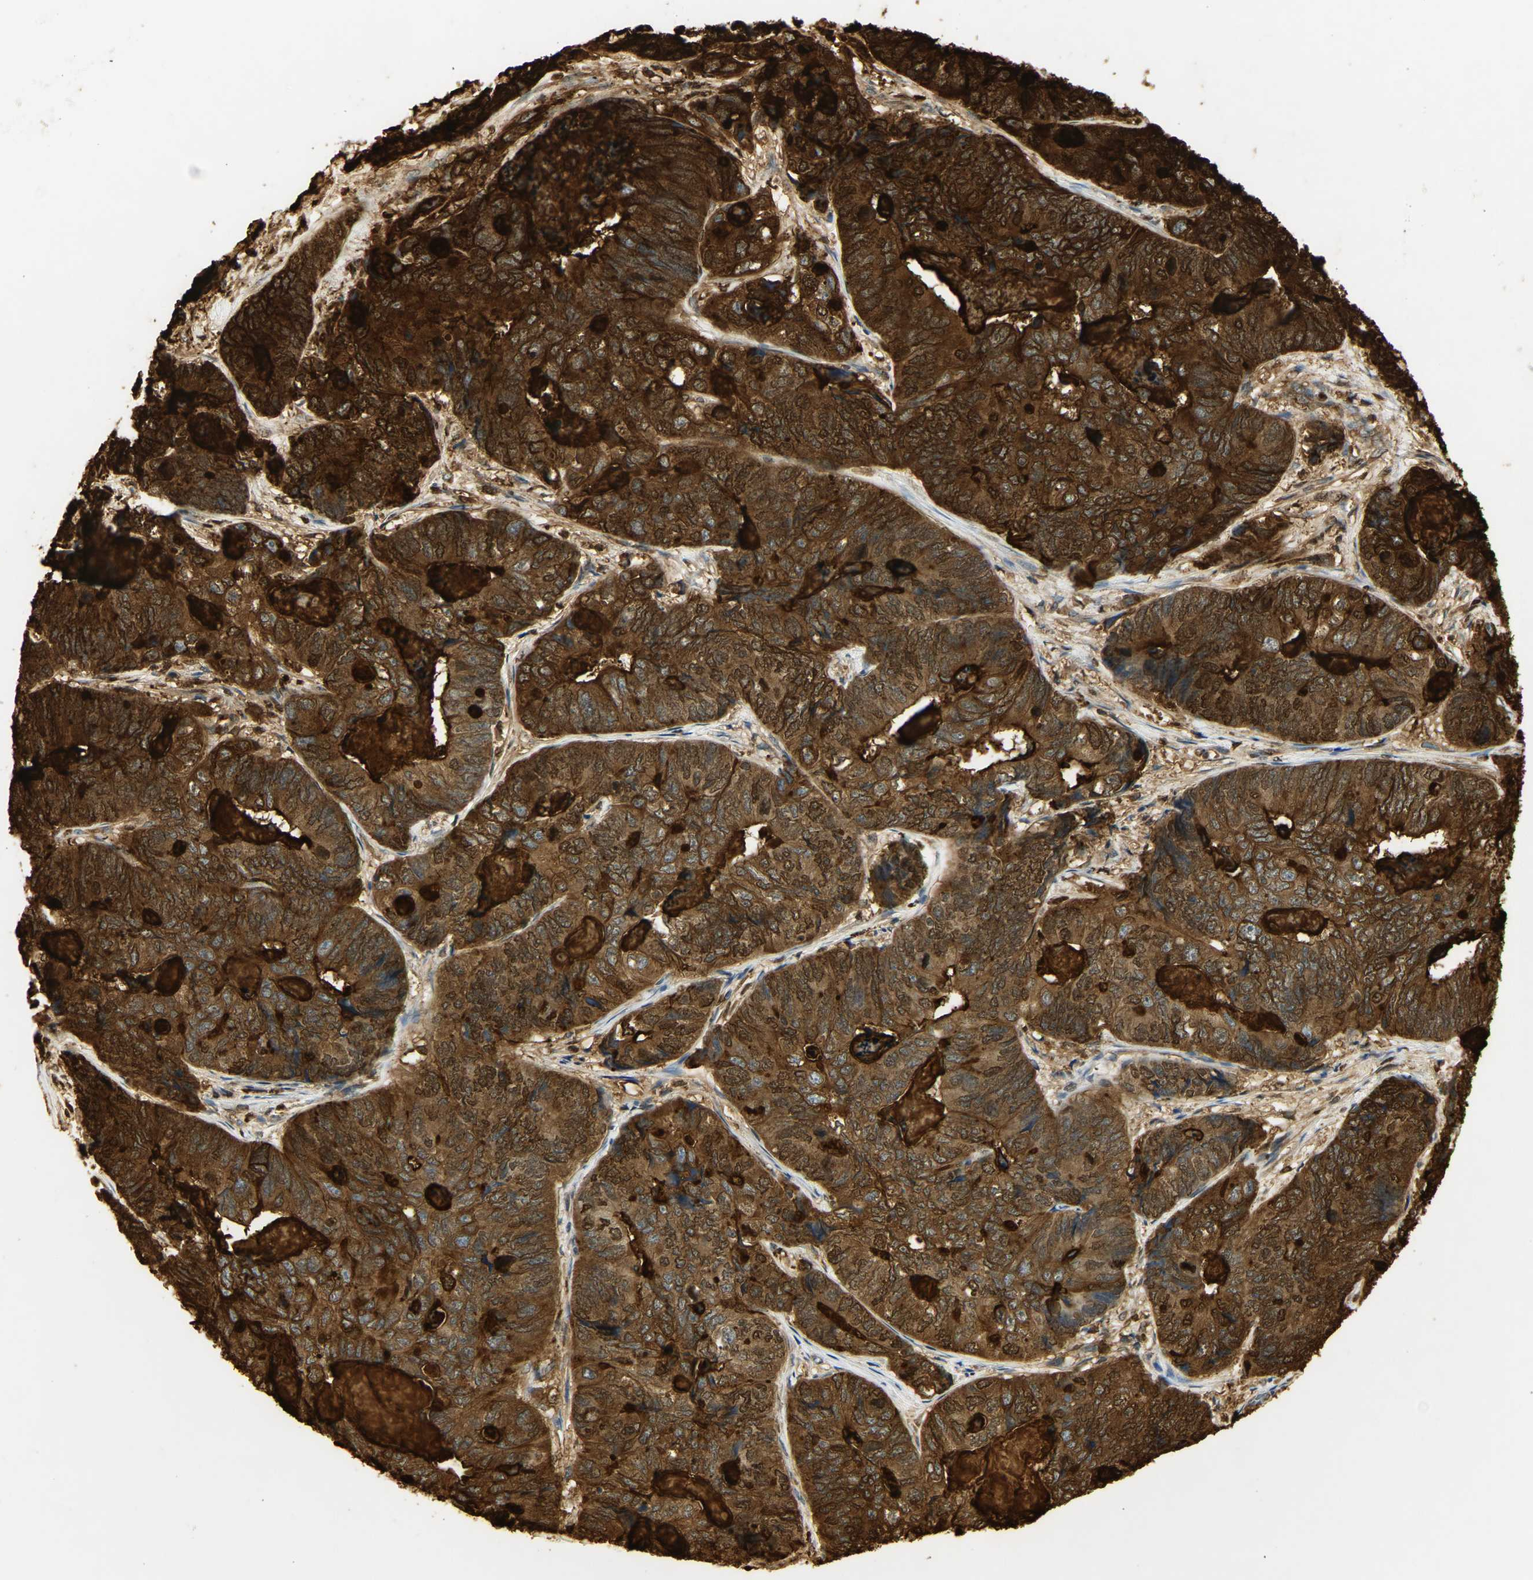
{"staining": {"intensity": "strong", "quantity": ">75%", "location": "cytoplasmic/membranous"}, "tissue": "stomach cancer", "cell_type": "Tumor cells", "image_type": "cancer", "snomed": [{"axis": "morphology", "description": "Adenocarcinoma, NOS"}, {"axis": "topography", "description": "Stomach"}], "caption": "IHC (DAB (3,3'-diaminobenzidine)) staining of human adenocarcinoma (stomach) demonstrates strong cytoplasmic/membranous protein expression in about >75% of tumor cells.", "gene": "CEACAM5", "patient": {"sex": "female", "age": 89}}